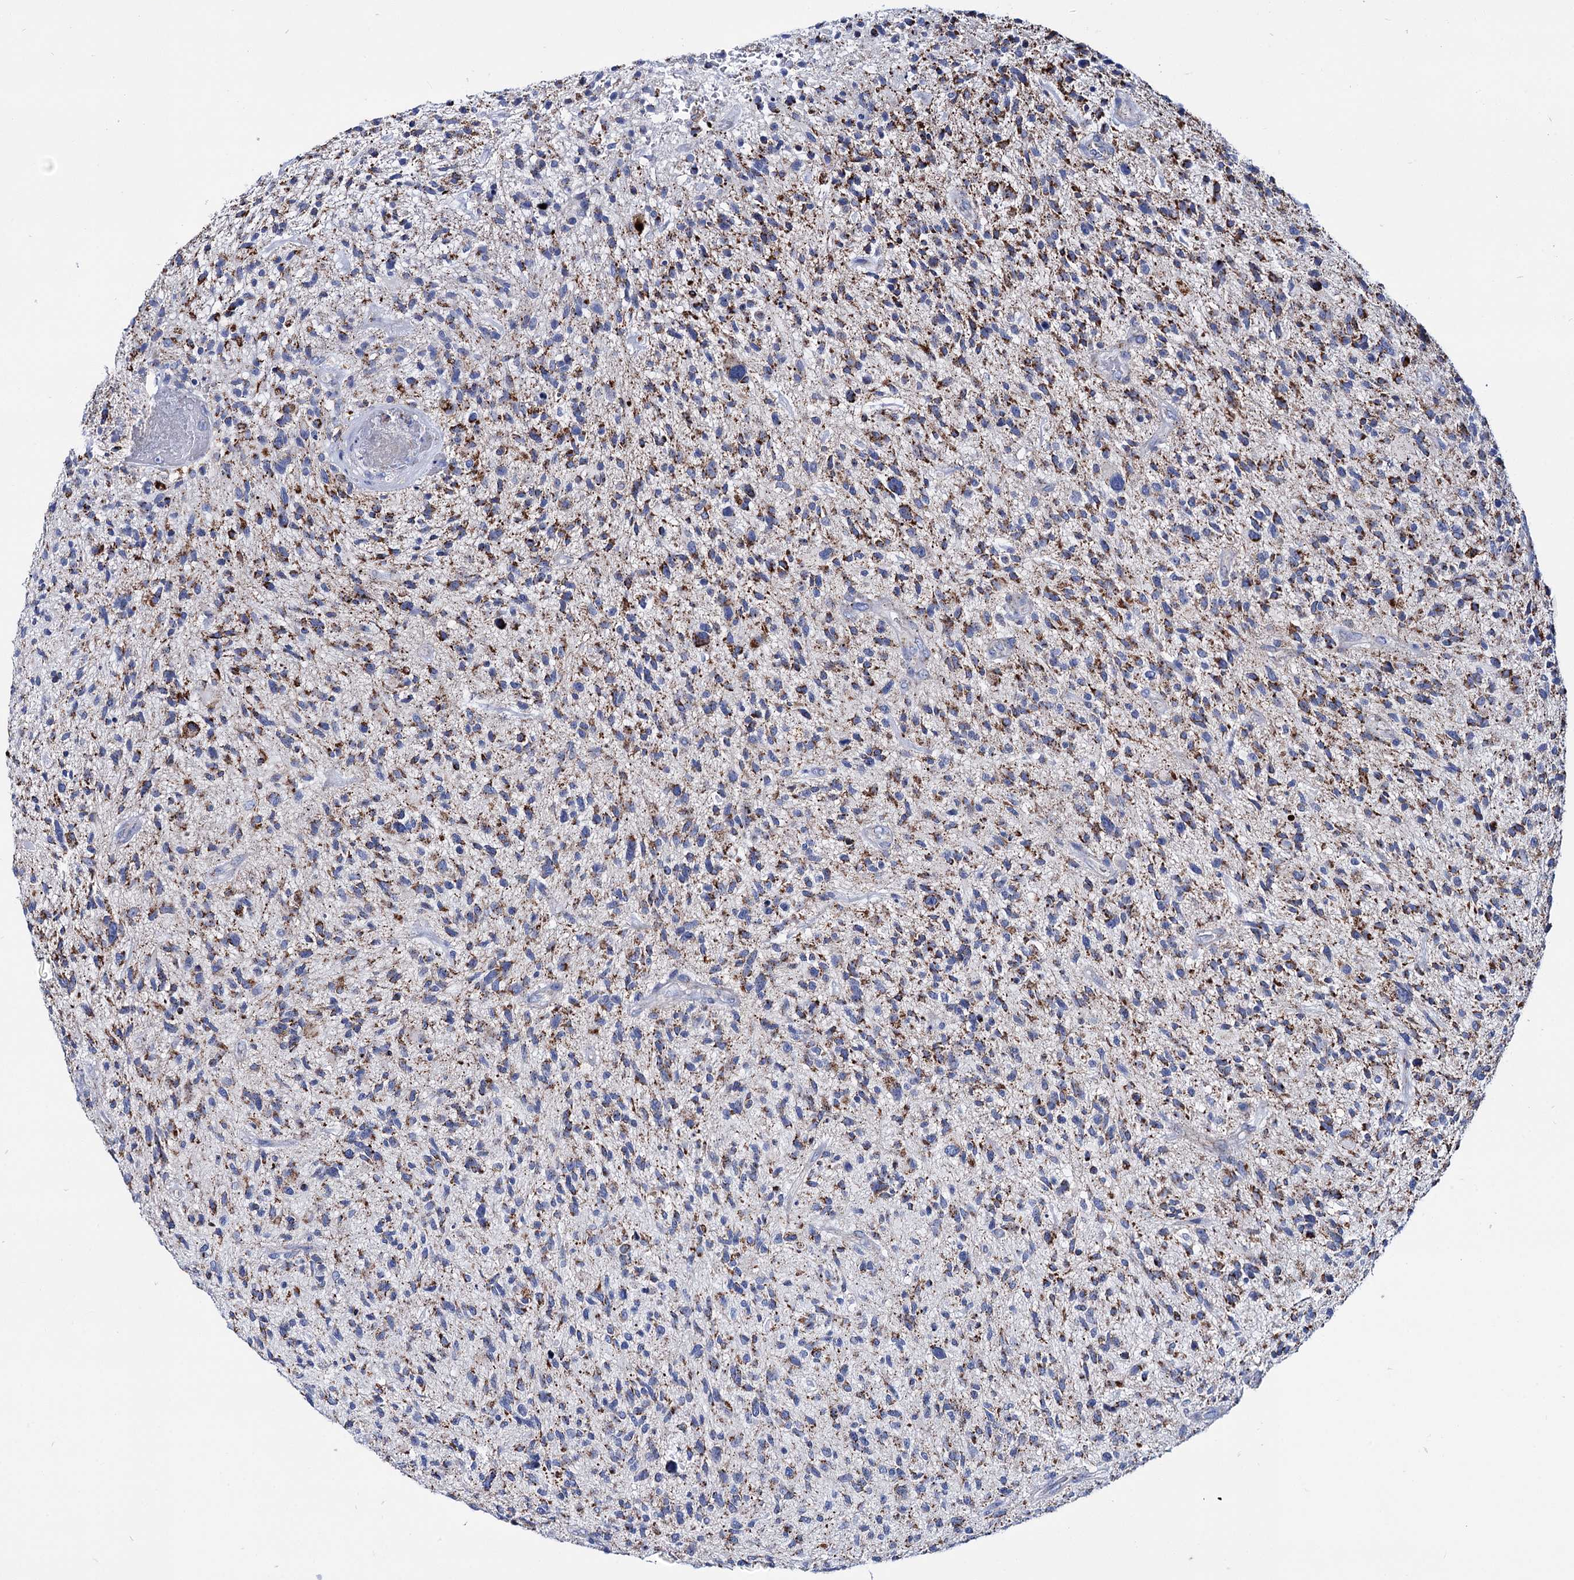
{"staining": {"intensity": "moderate", "quantity": ">75%", "location": "cytoplasmic/membranous"}, "tissue": "glioma", "cell_type": "Tumor cells", "image_type": "cancer", "snomed": [{"axis": "morphology", "description": "Glioma, malignant, High grade"}, {"axis": "topography", "description": "Brain"}], "caption": "Immunohistochemical staining of glioma exhibits moderate cytoplasmic/membranous protein expression in approximately >75% of tumor cells. The staining is performed using DAB (3,3'-diaminobenzidine) brown chromogen to label protein expression. The nuclei are counter-stained blue using hematoxylin.", "gene": "UBASH3B", "patient": {"sex": "male", "age": 47}}